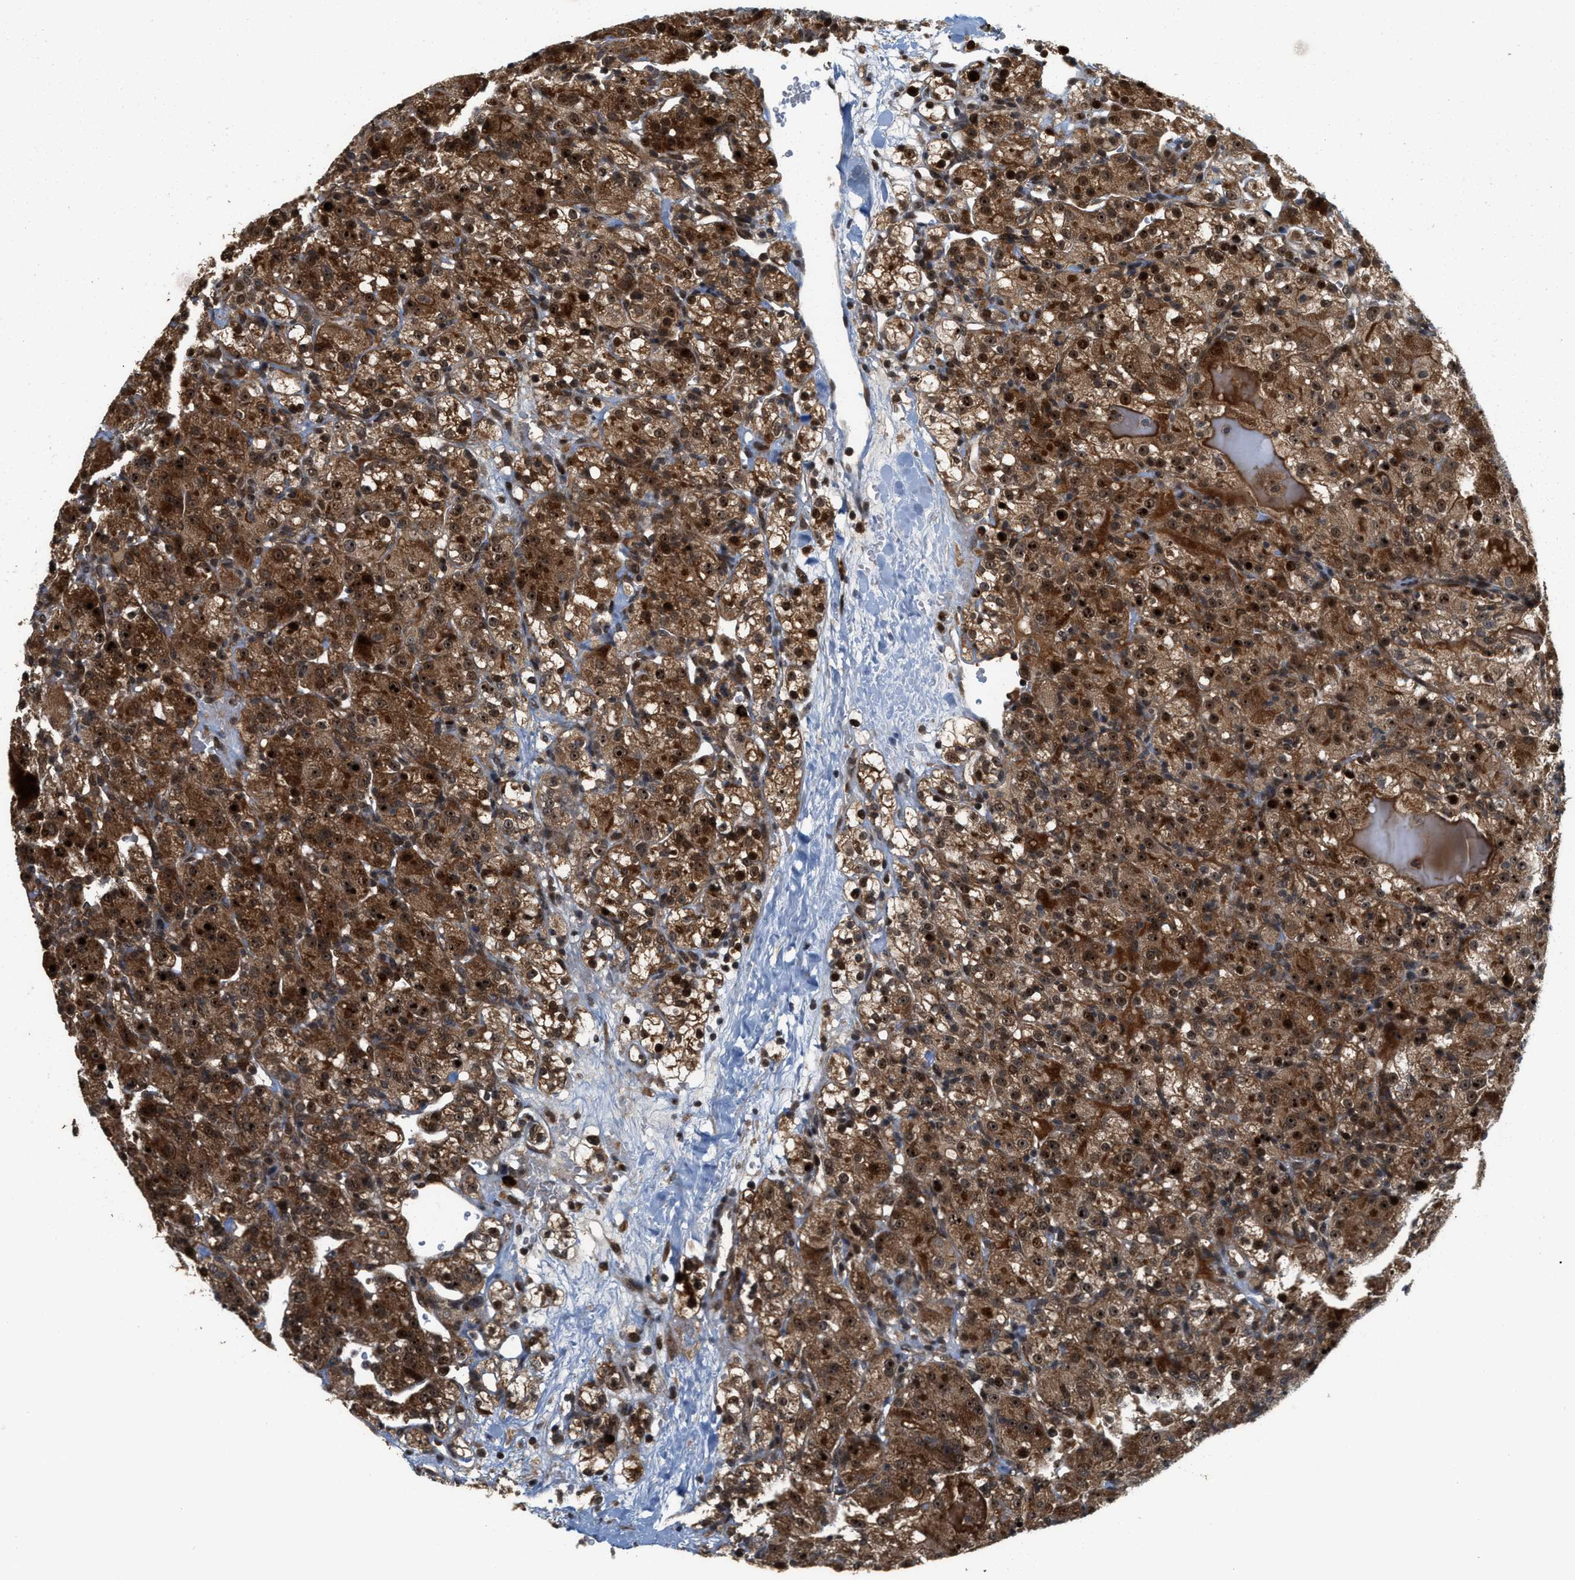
{"staining": {"intensity": "strong", "quantity": ">75%", "location": "cytoplasmic/membranous,nuclear"}, "tissue": "renal cancer", "cell_type": "Tumor cells", "image_type": "cancer", "snomed": [{"axis": "morphology", "description": "Normal tissue, NOS"}, {"axis": "morphology", "description": "Adenocarcinoma, NOS"}, {"axis": "topography", "description": "Kidney"}], "caption": "Immunohistochemical staining of renal cancer exhibits high levels of strong cytoplasmic/membranous and nuclear protein staining in approximately >75% of tumor cells.", "gene": "ELP2", "patient": {"sex": "male", "age": 61}}